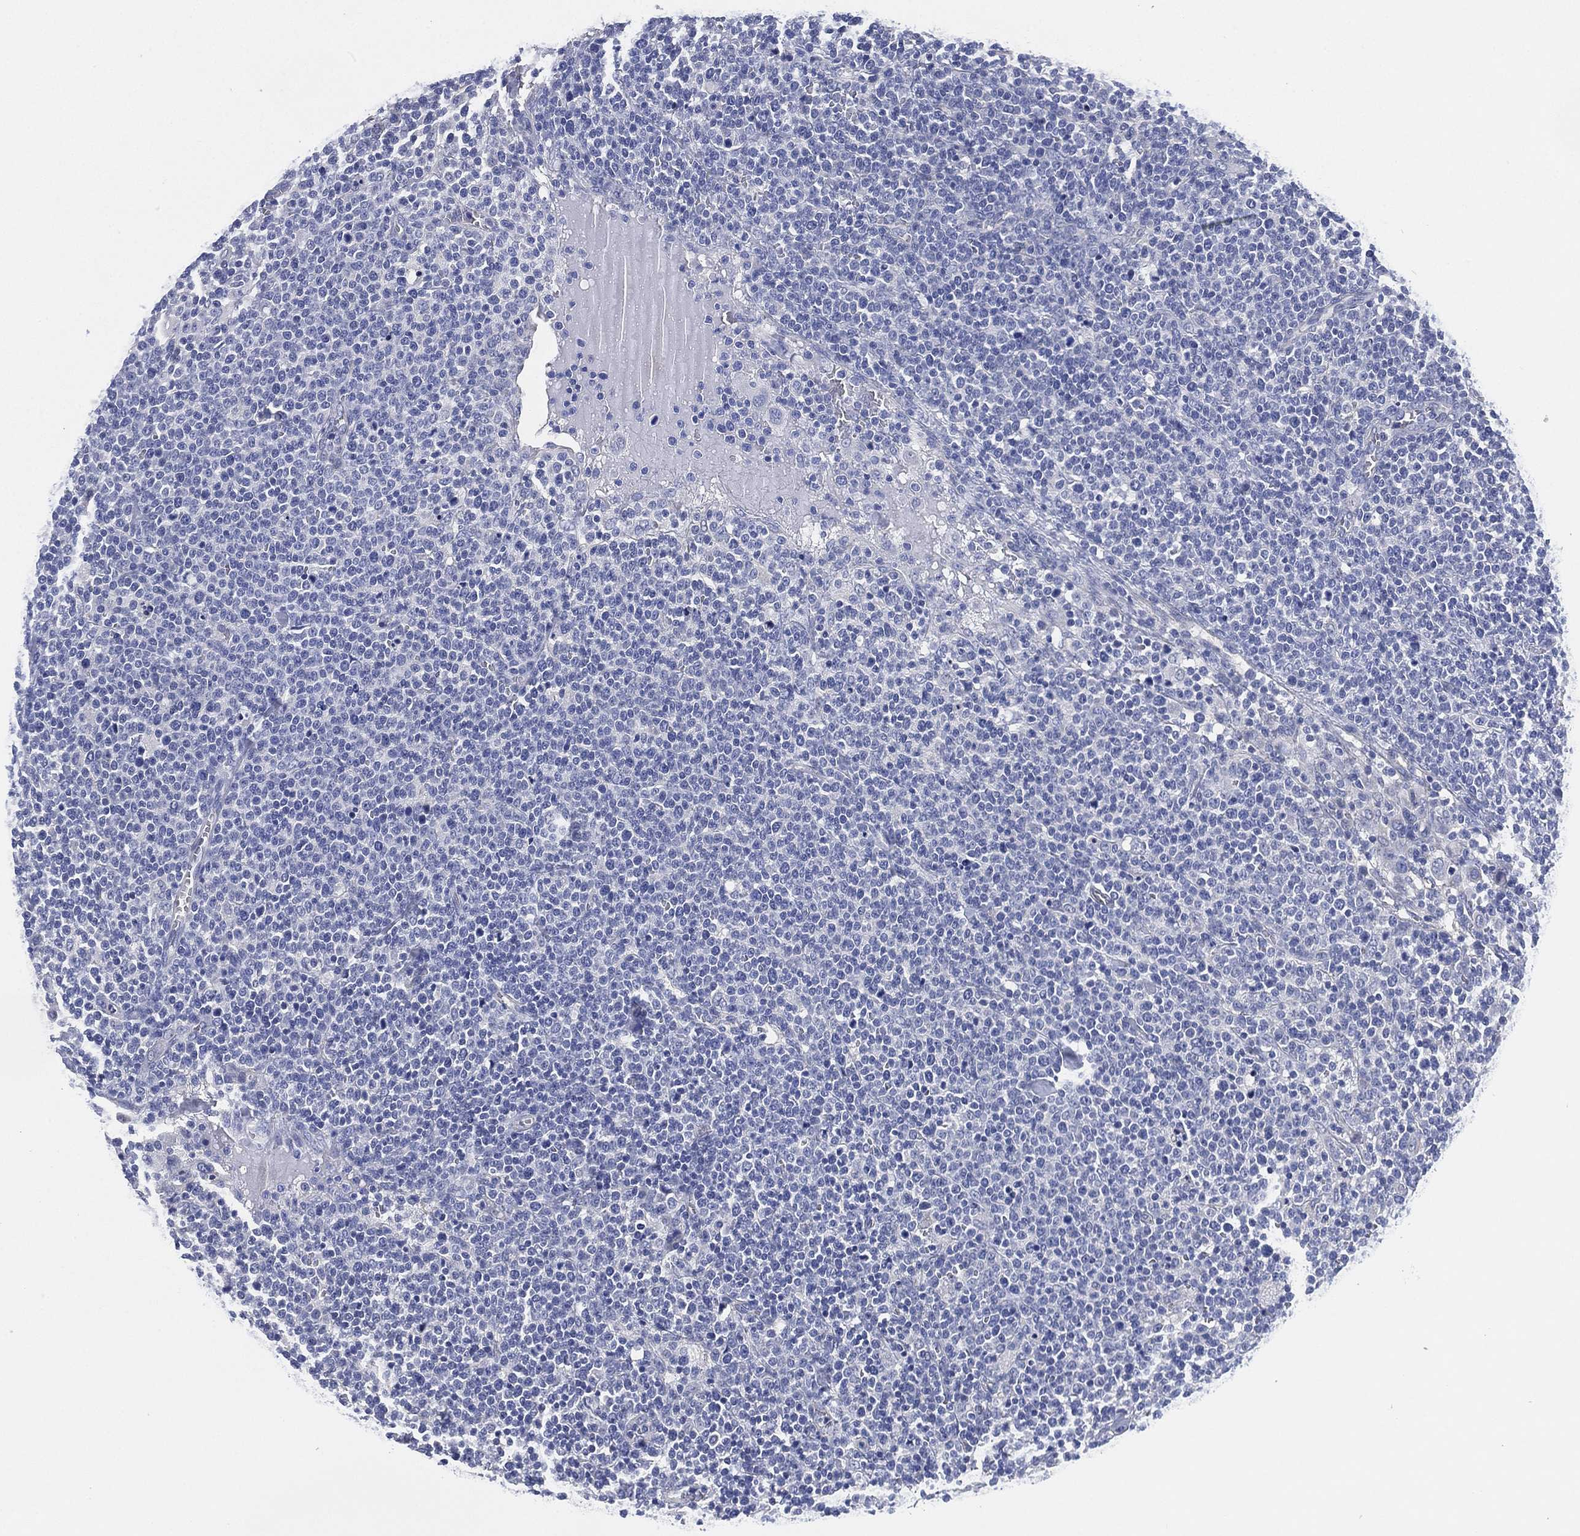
{"staining": {"intensity": "negative", "quantity": "none", "location": "none"}, "tissue": "lymphoma", "cell_type": "Tumor cells", "image_type": "cancer", "snomed": [{"axis": "morphology", "description": "Malignant lymphoma, non-Hodgkin's type, High grade"}, {"axis": "topography", "description": "Lymph node"}], "caption": "The photomicrograph reveals no staining of tumor cells in lymphoma.", "gene": "CCDC70", "patient": {"sex": "male", "age": 61}}